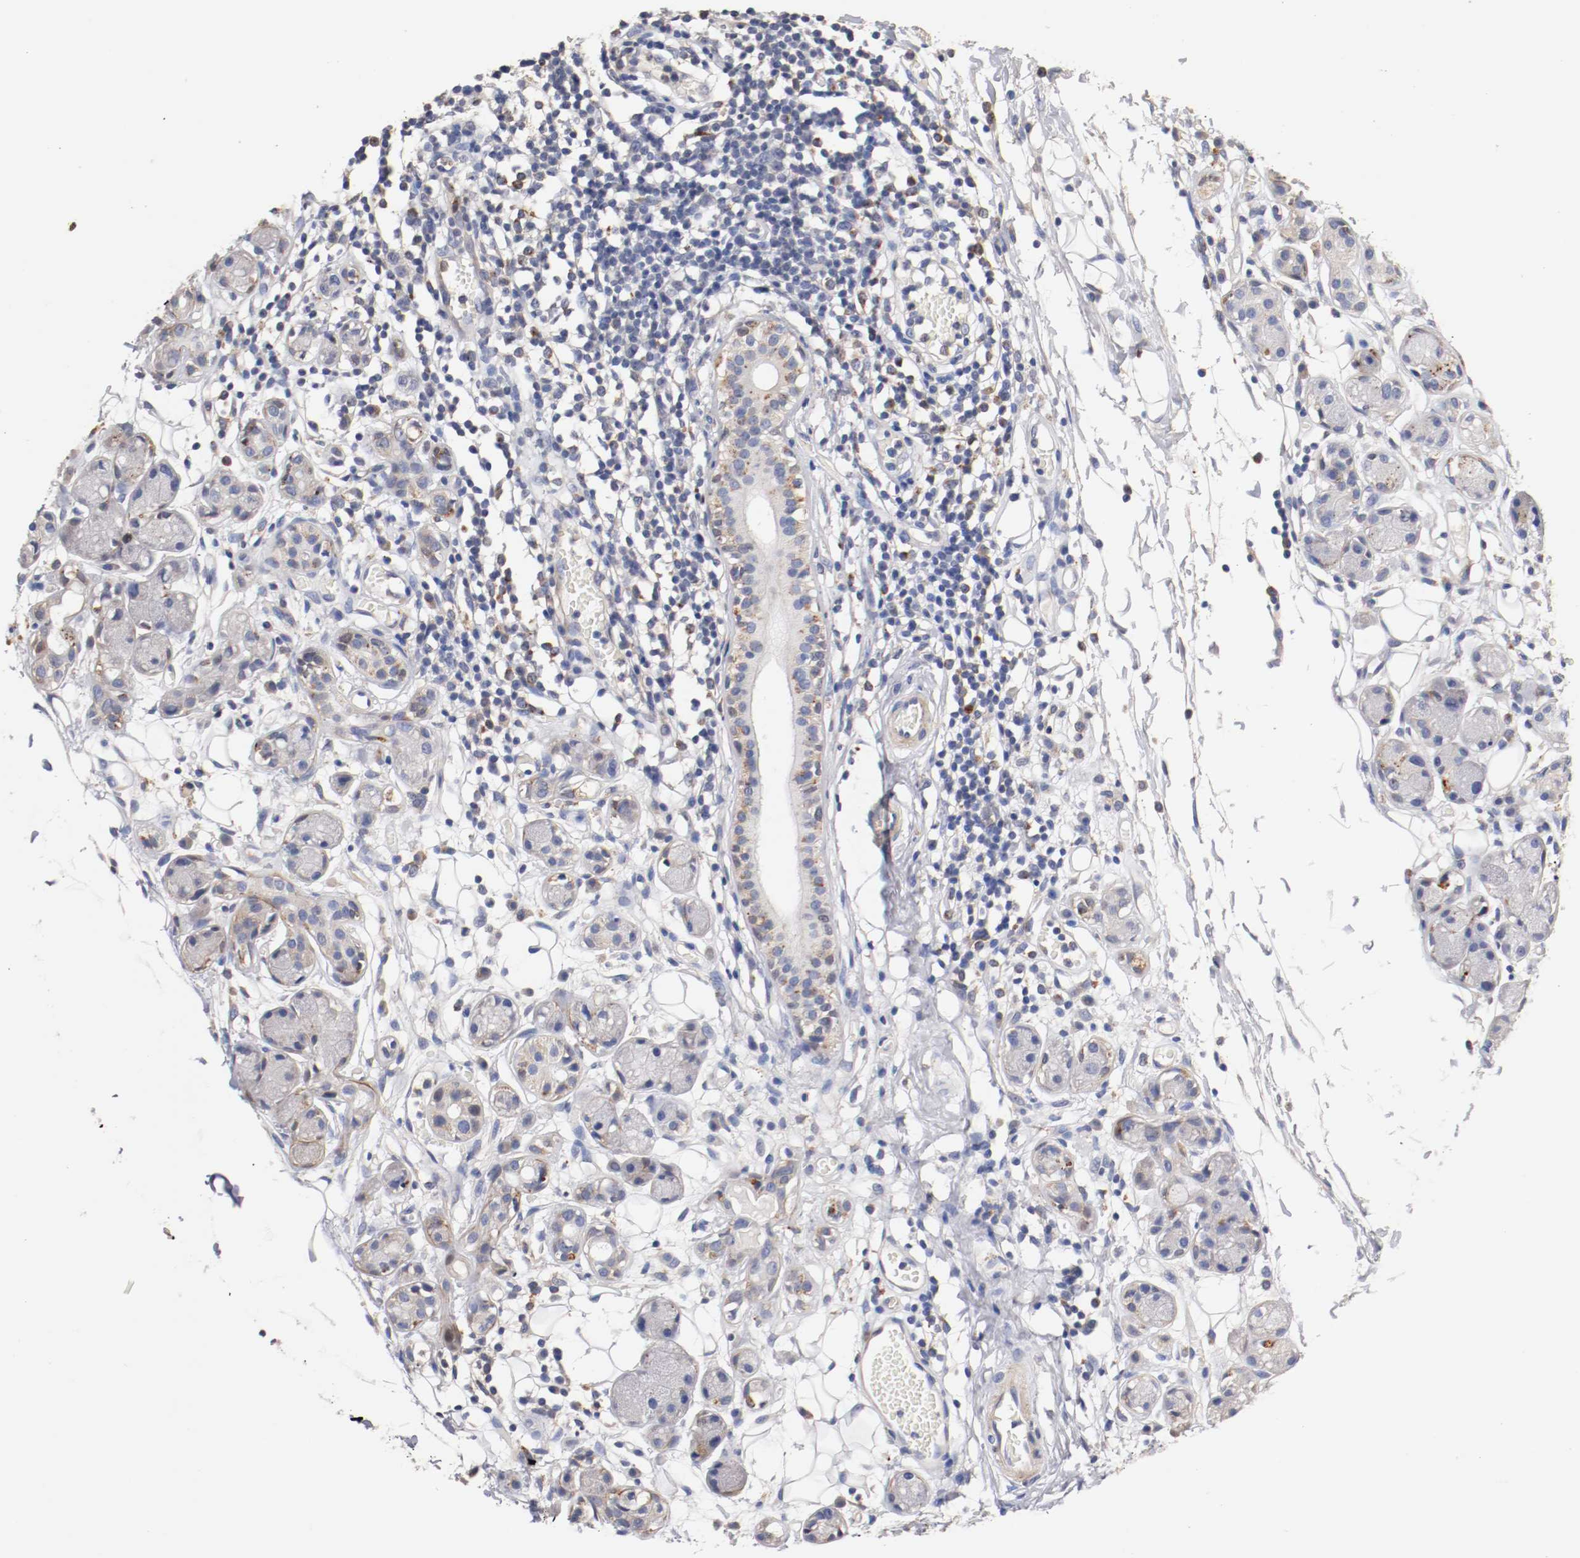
{"staining": {"intensity": "negative", "quantity": "none", "location": "none"}, "tissue": "adipose tissue", "cell_type": "Adipocytes", "image_type": "normal", "snomed": [{"axis": "morphology", "description": "Normal tissue, NOS"}, {"axis": "morphology", "description": "Inflammation, NOS"}, {"axis": "topography", "description": "Vascular tissue"}, {"axis": "topography", "description": "Salivary gland"}], "caption": "This is an IHC micrograph of unremarkable human adipose tissue. There is no staining in adipocytes.", "gene": "SEMA5A", "patient": {"sex": "female", "age": 75}}